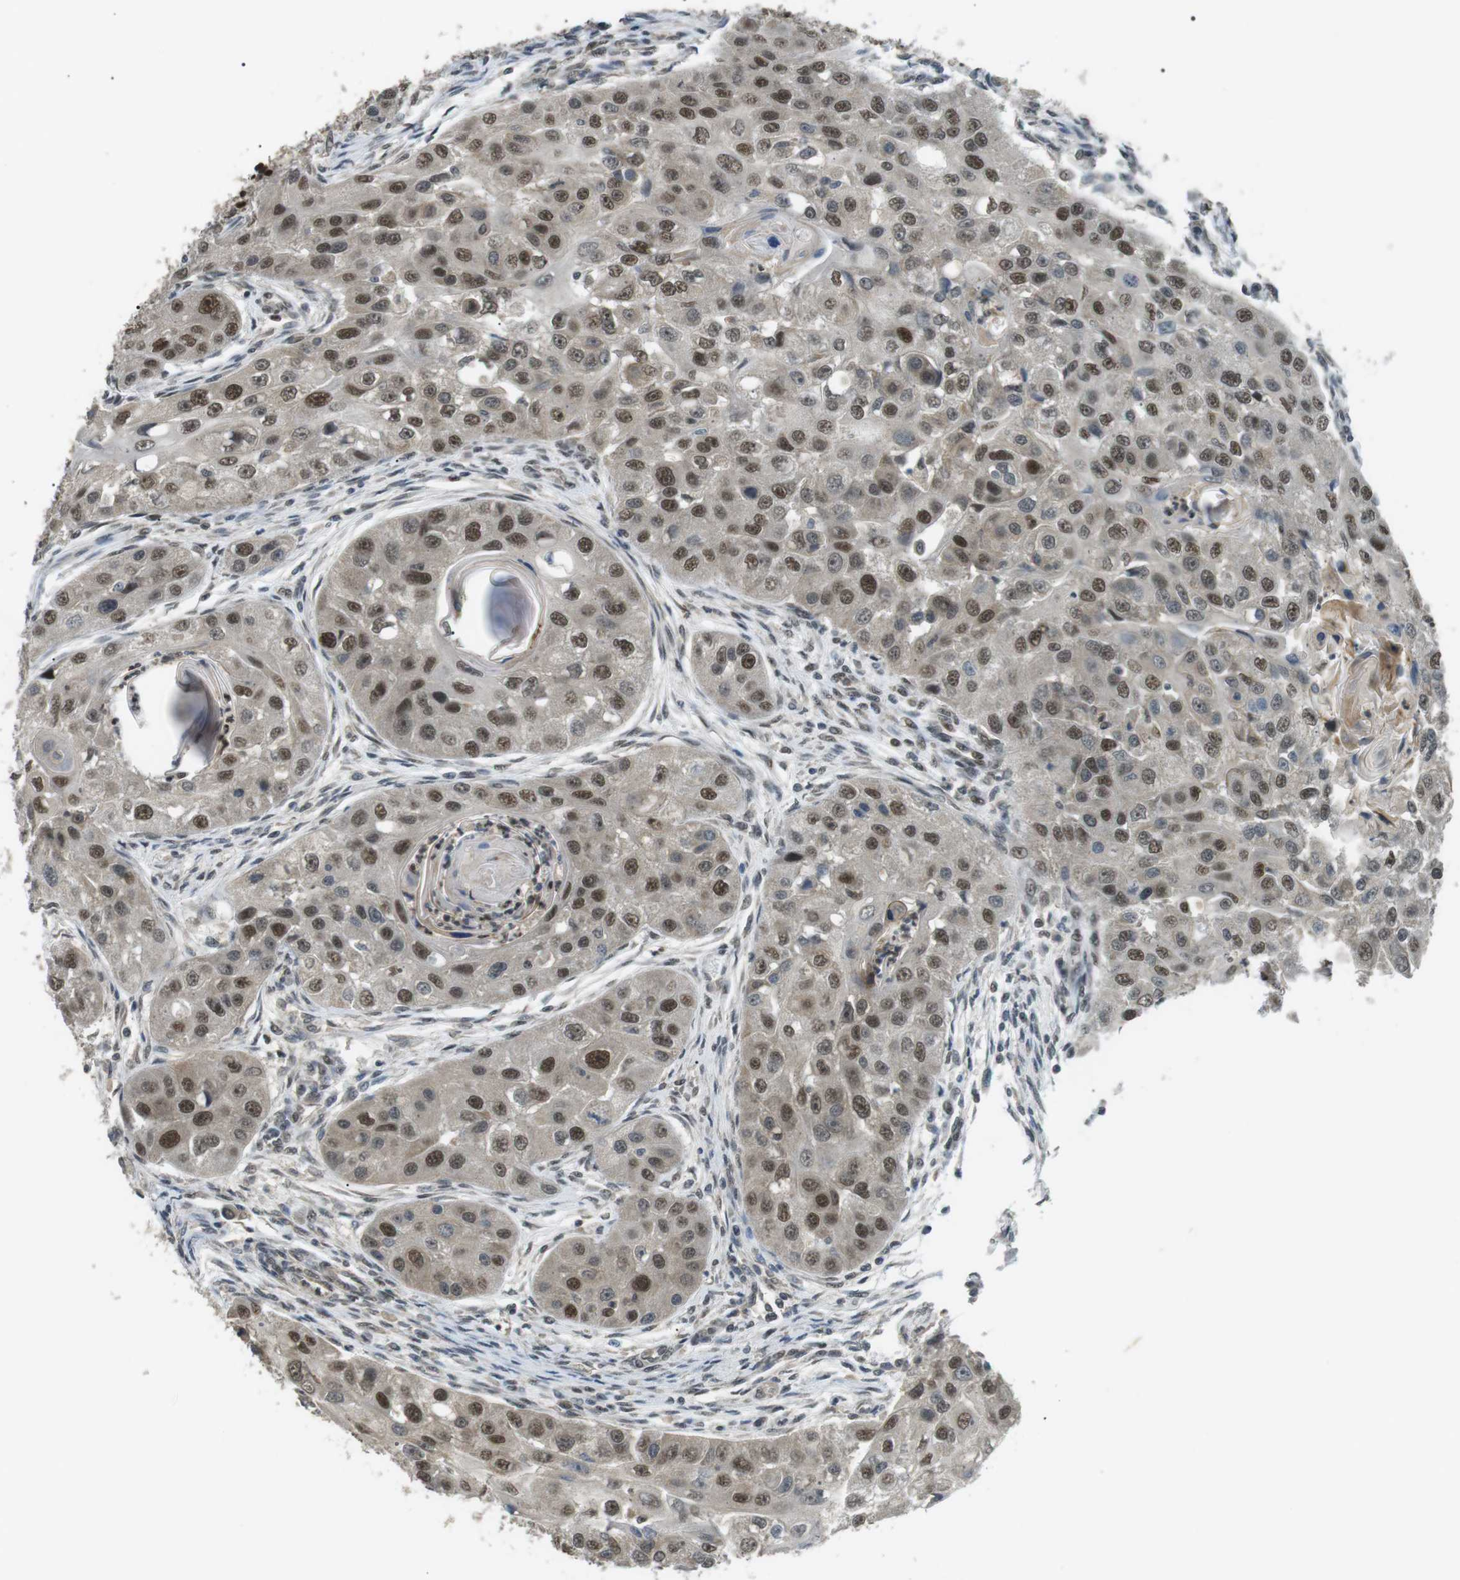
{"staining": {"intensity": "moderate", "quantity": ">75%", "location": "nuclear"}, "tissue": "head and neck cancer", "cell_type": "Tumor cells", "image_type": "cancer", "snomed": [{"axis": "morphology", "description": "Normal tissue, NOS"}, {"axis": "morphology", "description": "Squamous cell carcinoma, NOS"}, {"axis": "topography", "description": "Skeletal muscle"}, {"axis": "topography", "description": "Head-Neck"}], "caption": "DAB immunohistochemical staining of human head and neck cancer reveals moderate nuclear protein staining in about >75% of tumor cells.", "gene": "ORAI3", "patient": {"sex": "male", "age": 51}}